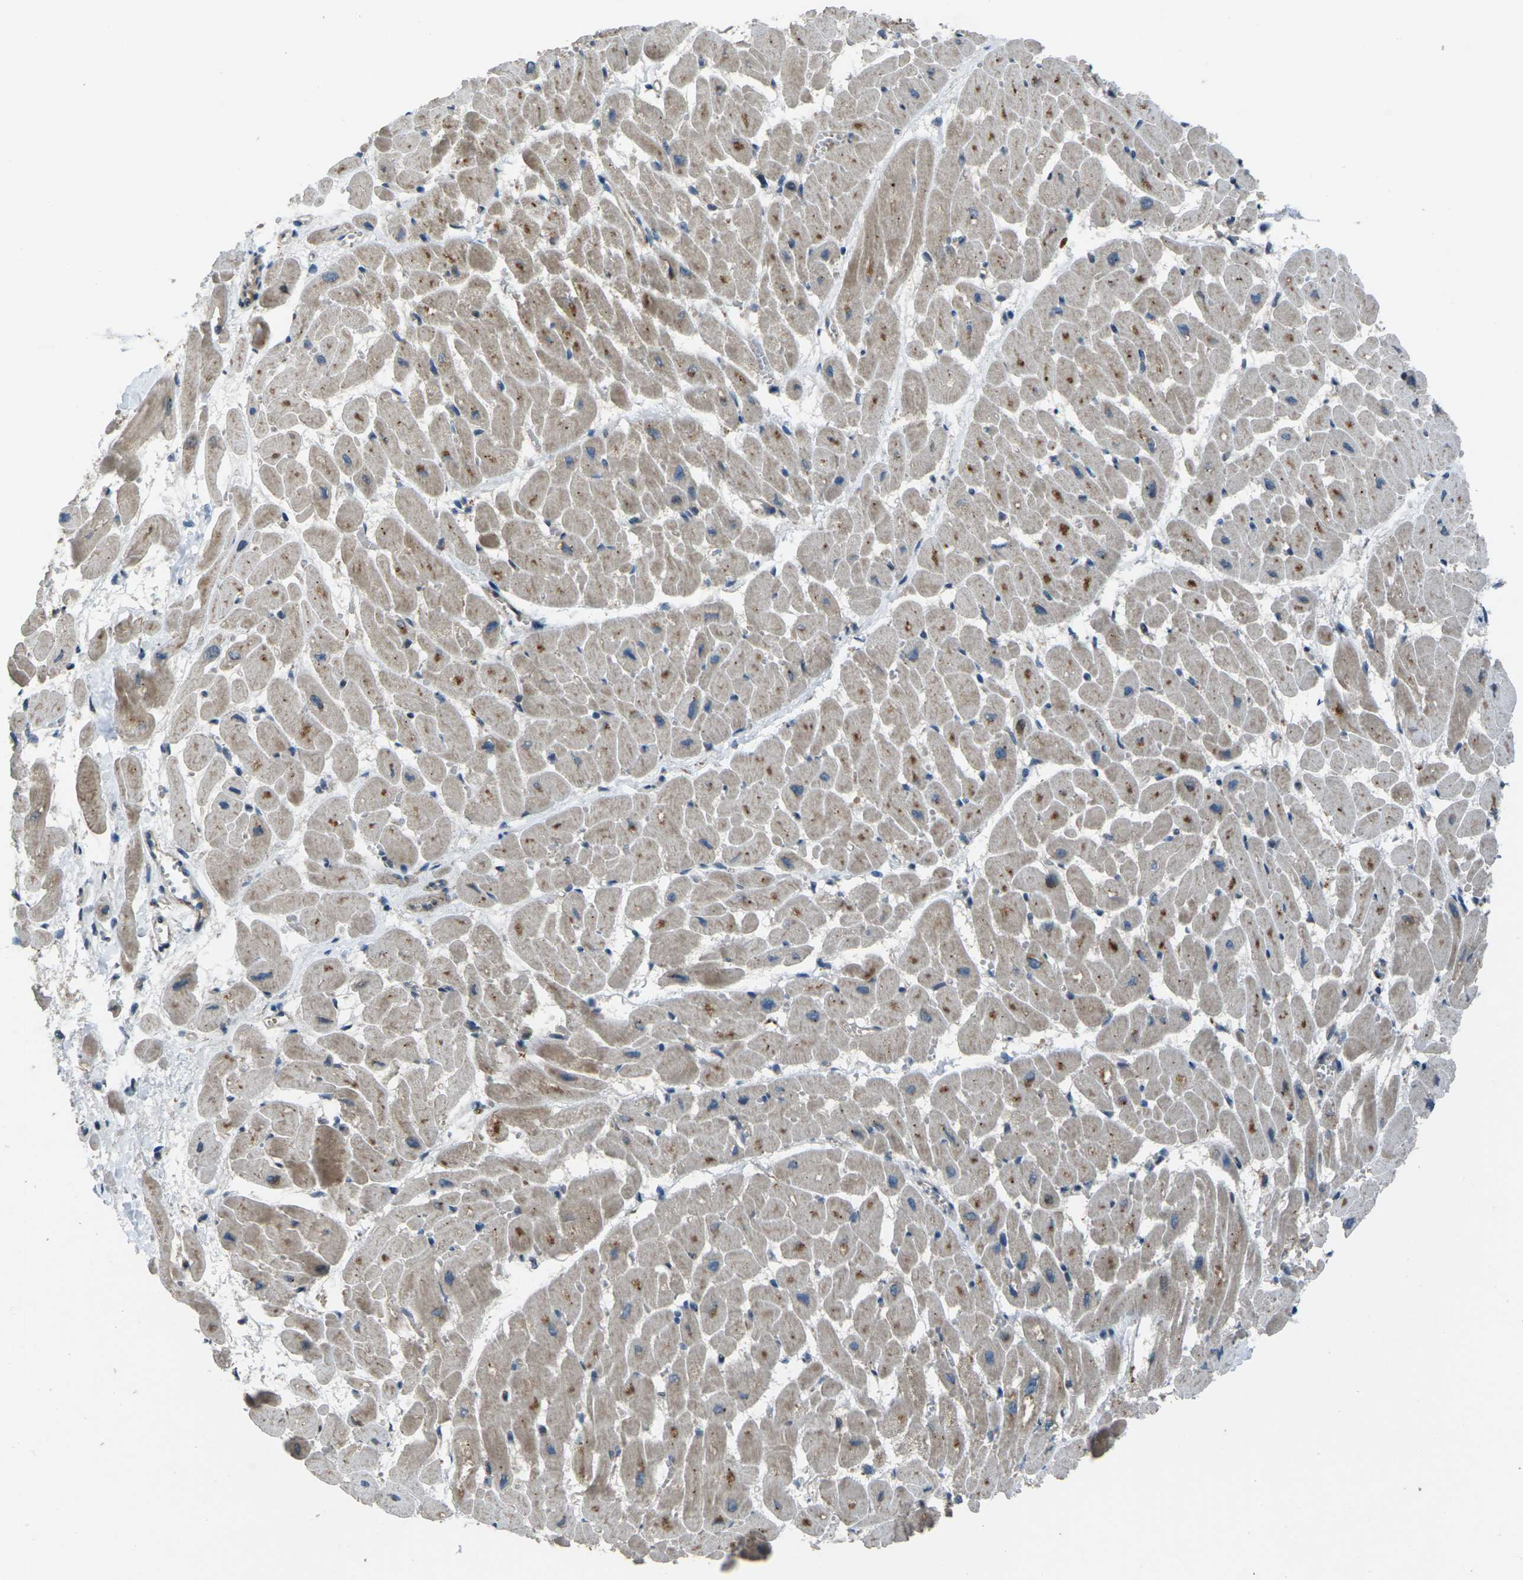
{"staining": {"intensity": "moderate", "quantity": ">75%", "location": "cytoplasmic/membranous"}, "tissue": "heart muscle", "cell_type": "Cardiomyocytes", "image_type": "normal", "snomed": [{"axis": "morphology", "description": "Normal tissue, NOS"}, {"axis": "topography", "description": "Heart"}], "caption": "Immunohistochemistry image of normal heart muscle: heart muscle stained using immunohistochemistry (IHC) reveals medium levels of moderate protein expression localized specifically in the cytoplasmic/membranous of cardiomyocytes, appearing as a cytoplasmic/membranous brown color.", "gene": "EDNRA", "patient": {"sex": "male", "age": 45}}